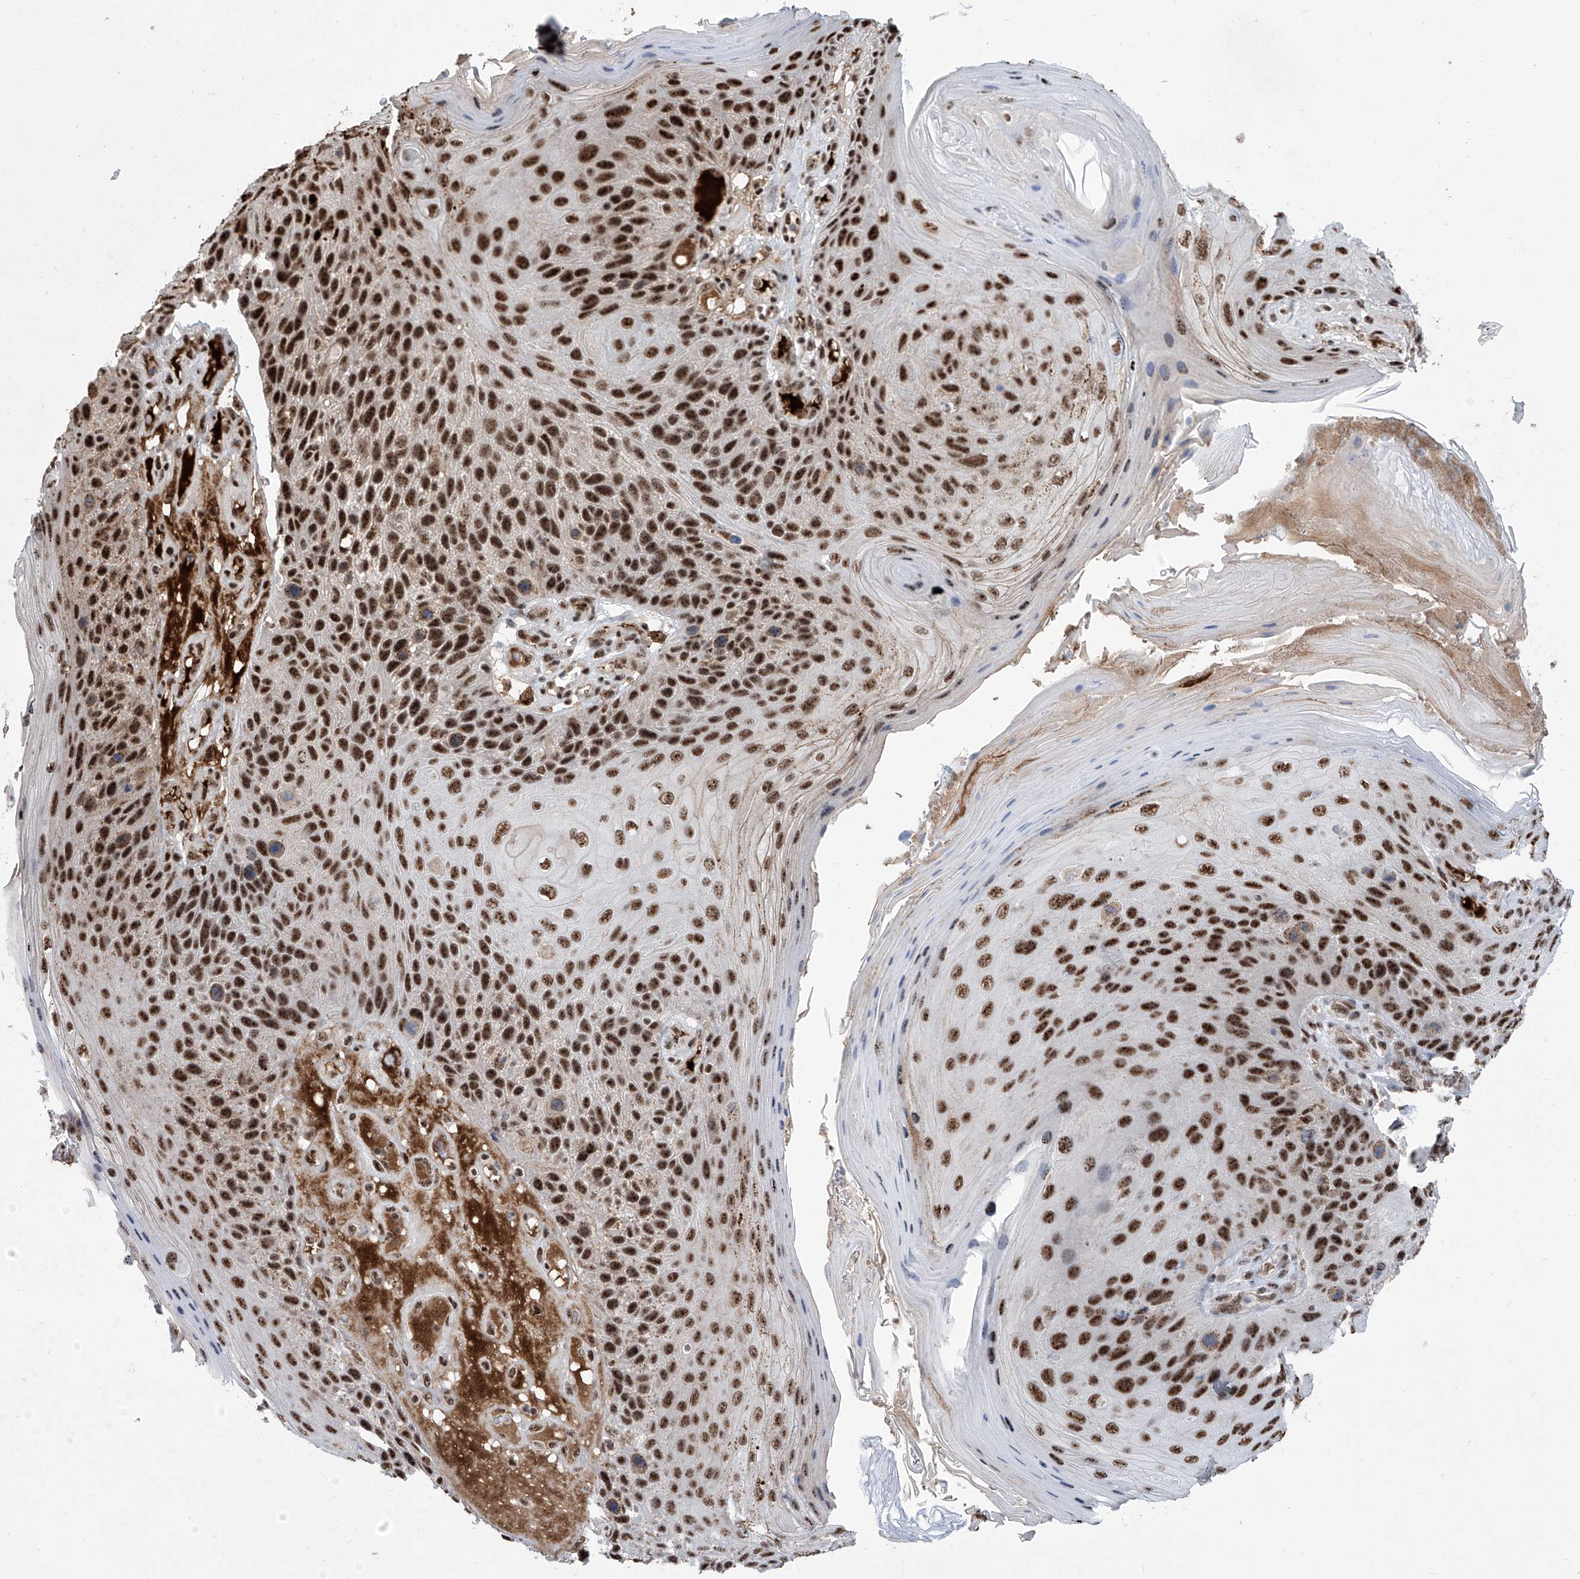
{"staining": {"intensity": "strong", "quantity": ">75%", "location": "nuclear"}, "tissue": "skin cancer", "cell_type": "Tumor cells", "image_type": "cancer", "snomed": [{"axis": "morphology", "description": "Squamous cell carcinoma, NOS"}, {"axis": "topography", "description": "Skin"}], "caption": "Skin squamous cell carcinoma stained with IHC shows strong nuclear expression in about >75% of tumor cells.", "gene": "FBXL4", "patient": {"sex": "female", "age": 88}}